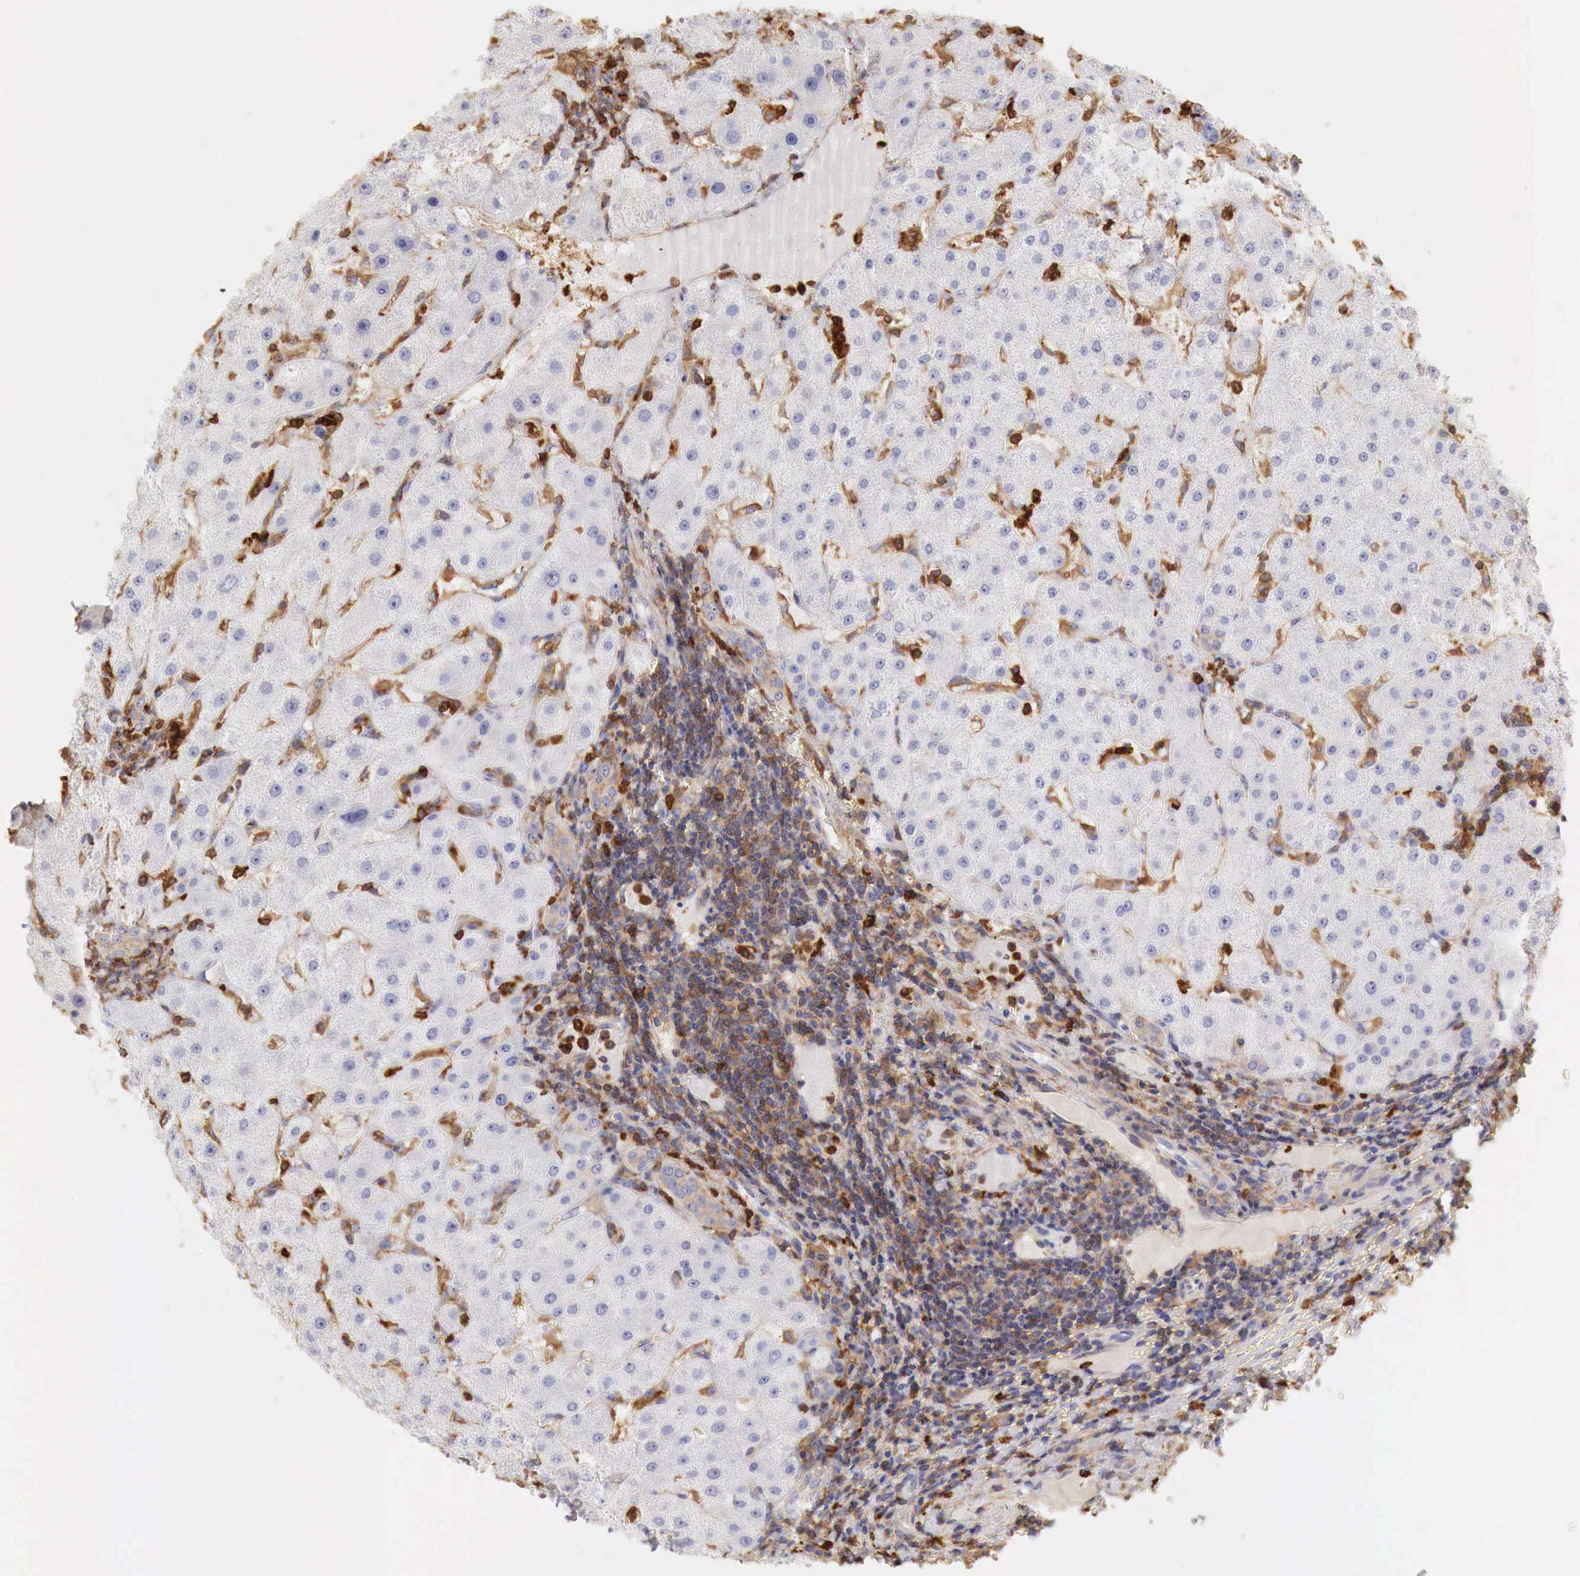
{"staining": {"intensity": "moderate", "quantity": "25%-75%", "location": "cytoplasmic/membranous"}, "tissue": "liver", "cell_type": "Cholangiocytes", "image_type": "normal", "snomed": [{"axis": "morphology", "description": "Normal tissue, NOS"}, {"axis": "topography", "description": "Liver"}], "caption": "High-magnification brightfield microscopy of unremarkable liver stained with DAB (brown) and counterstained with hematoxylin (blue). cholangiocytes exhibit moderate cytoplasmic/membranous expression is present in about25%-75% of cells.", "gene": "G6PD", "patient": {"sex": "female", "age": 79}}